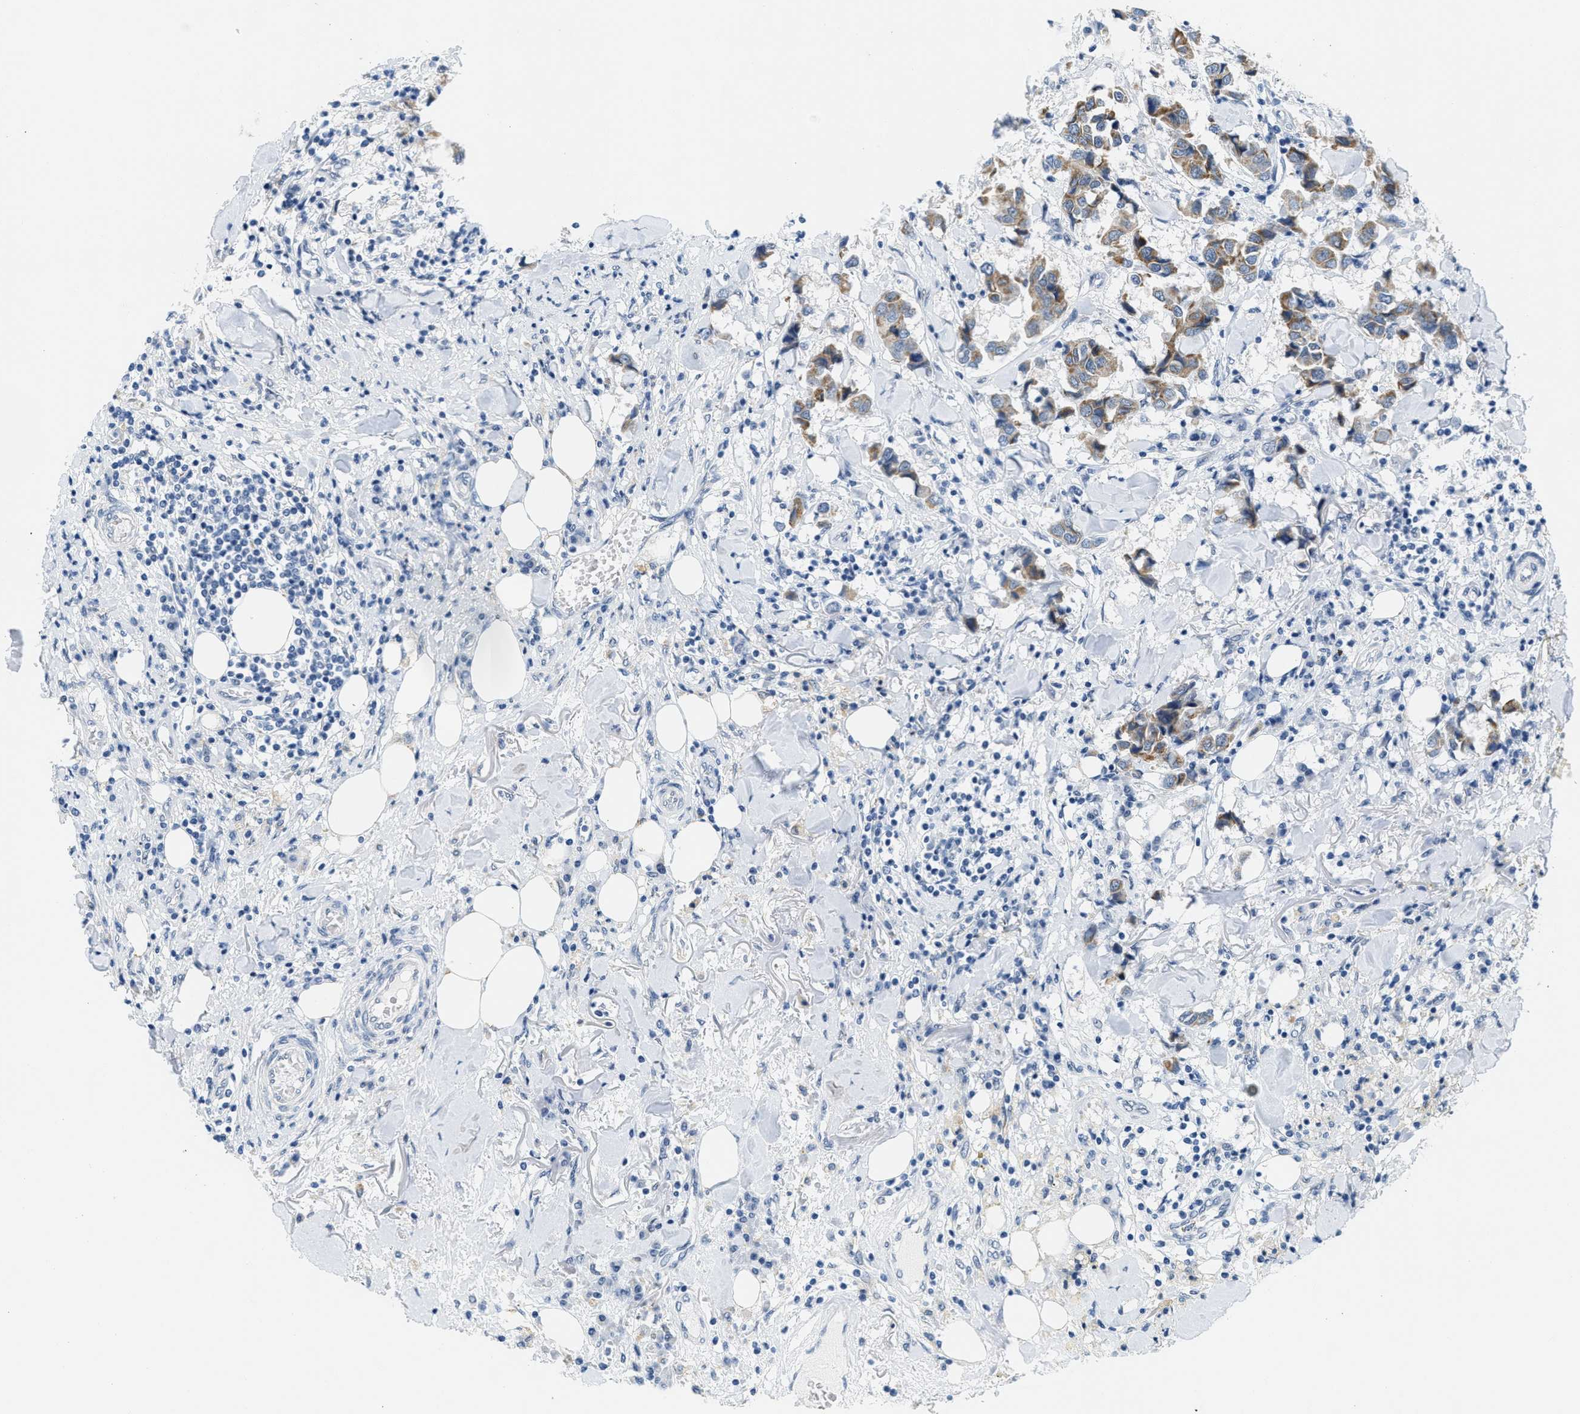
{"staining": {"intensity": "moderate", "quantity": "<25%", "location": "cytoplasmic/membranous"}, "tissue": "breast cancer", "cell_type": "Tumor cells", "image_type": "cancer", "snomed": [{"axis": "morphology", "description": "Duct carcinoma"}, {"axis": "topography", "description": "Breast"}], "caption": "Breast cancer was stained to show a protein in brown. There is low levels of moderate cytoplasmic/membranous positivity in about <25% of tumor cells.", "gene": "HS3ST2", "patient": {"sex": "female", "age": 80}}